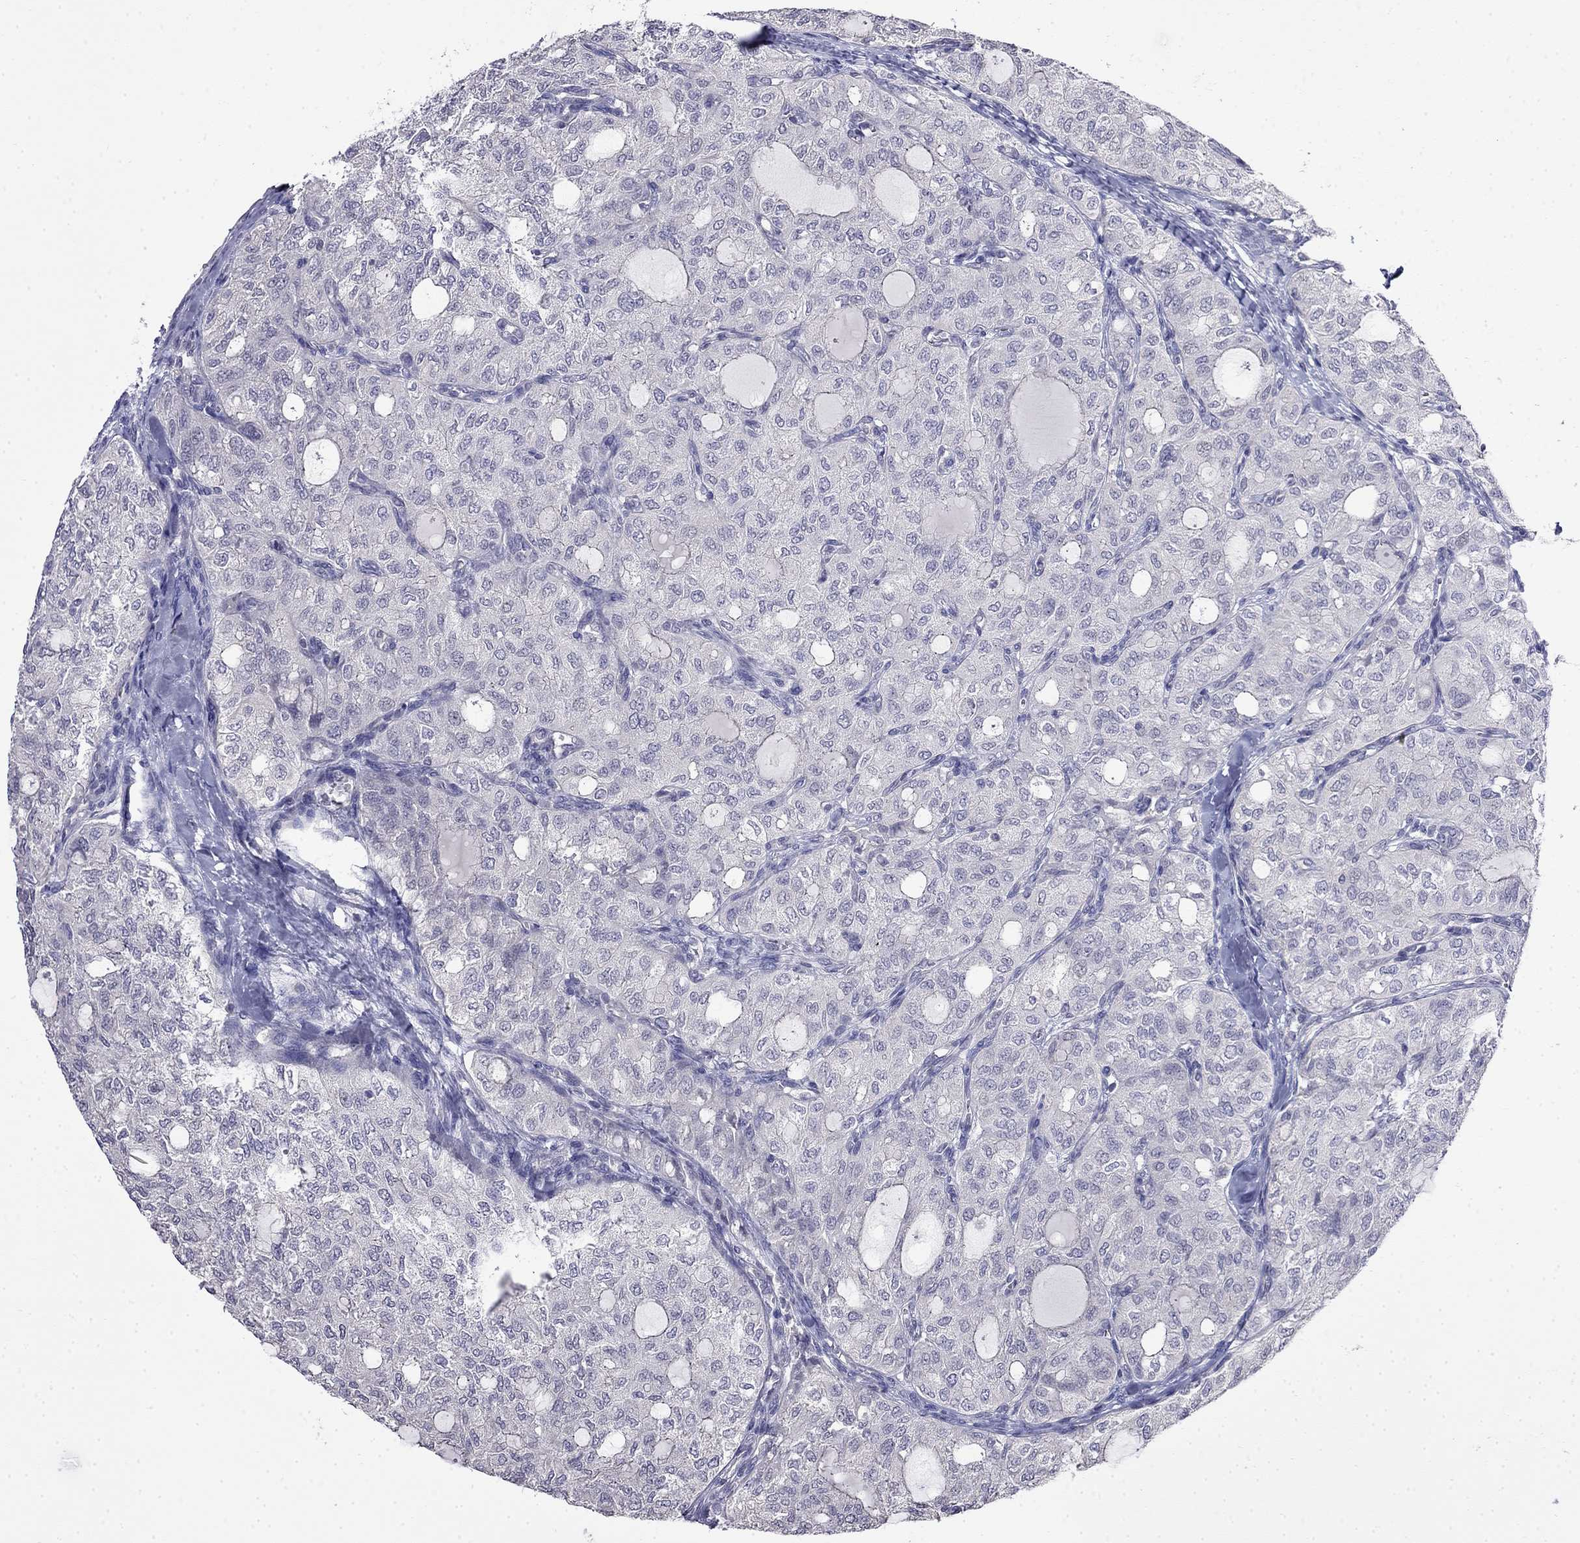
{"staining": {"intensity": "negative", "quantity": "none", "location": "none"}, "tissue": "thyroid cancer", "cell_type": "Tumor cells", "image_type": "cancer", "snomed": [{"axis": "morphology", "description": "Follicular adenoma carcinoma, NOS"}, {"axis": "topography", "description": "Thyroid gland"}], "caption": "Tumor cells are negative for brown protein staining in thyroid follicular adenoma carcinoma.", "gene": "GUCA1B", "patient": {"sex": "male", "age": 75}}